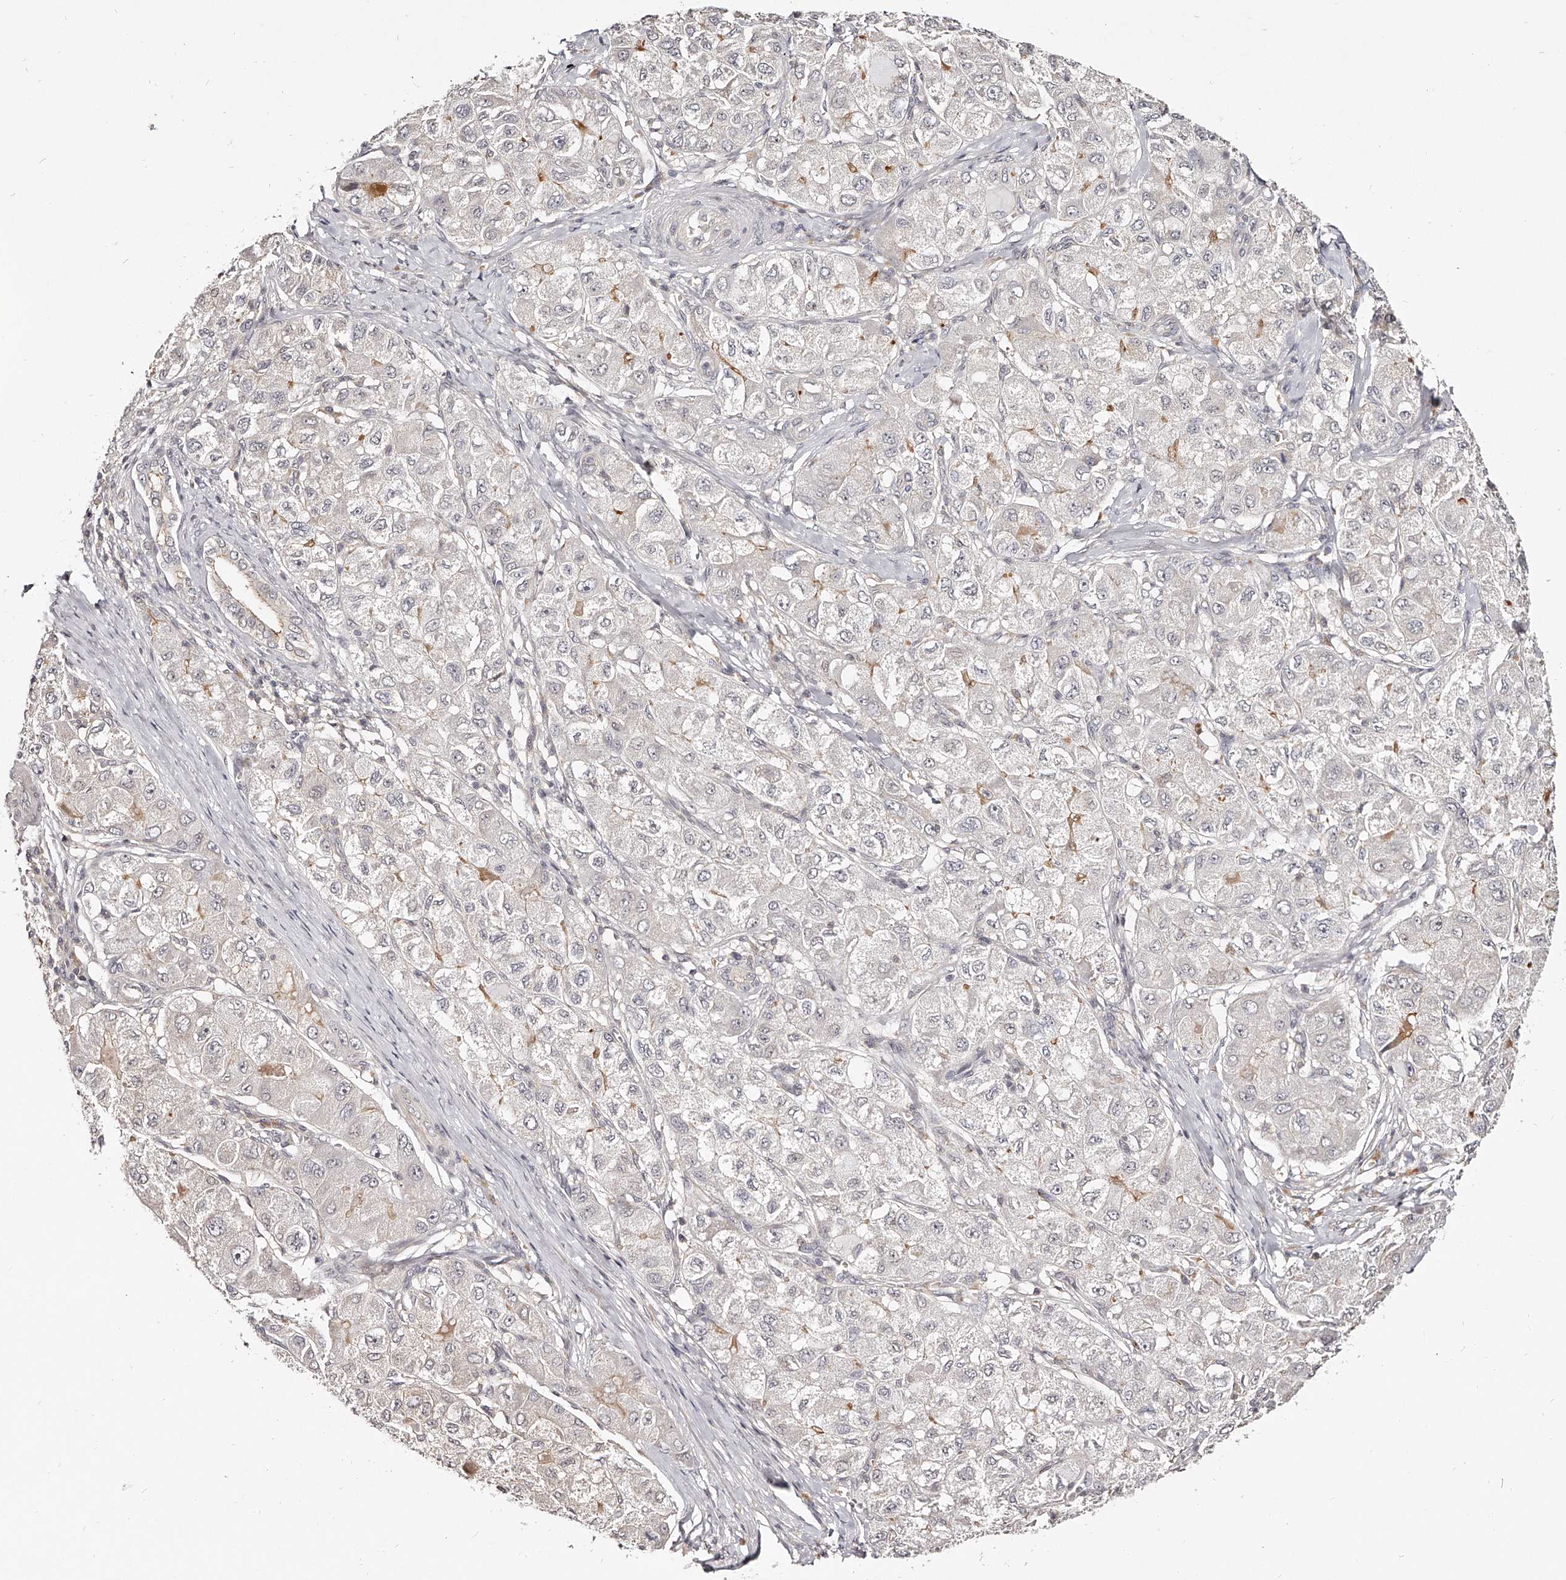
{"staining": {"intensity": "weak", "quantity": "<25%", "location": "cytoplasmic/membranous"}, "tissue": "liver cancer", "cell_type": "Tumor cells", "image_type": "cancer", "snomed": [{"axis": "morphology", "description": "Carcinoma, Hepatocellular, NOS"}, {"axis": "topography", "description": "Liver"}], "caption": "Liver hepatocellular carcinoma stained for a protein using IHC reveals no positivity tumor cells.", "gene": "ZNF789", "patient": {"sex": "male", "age": 80}}